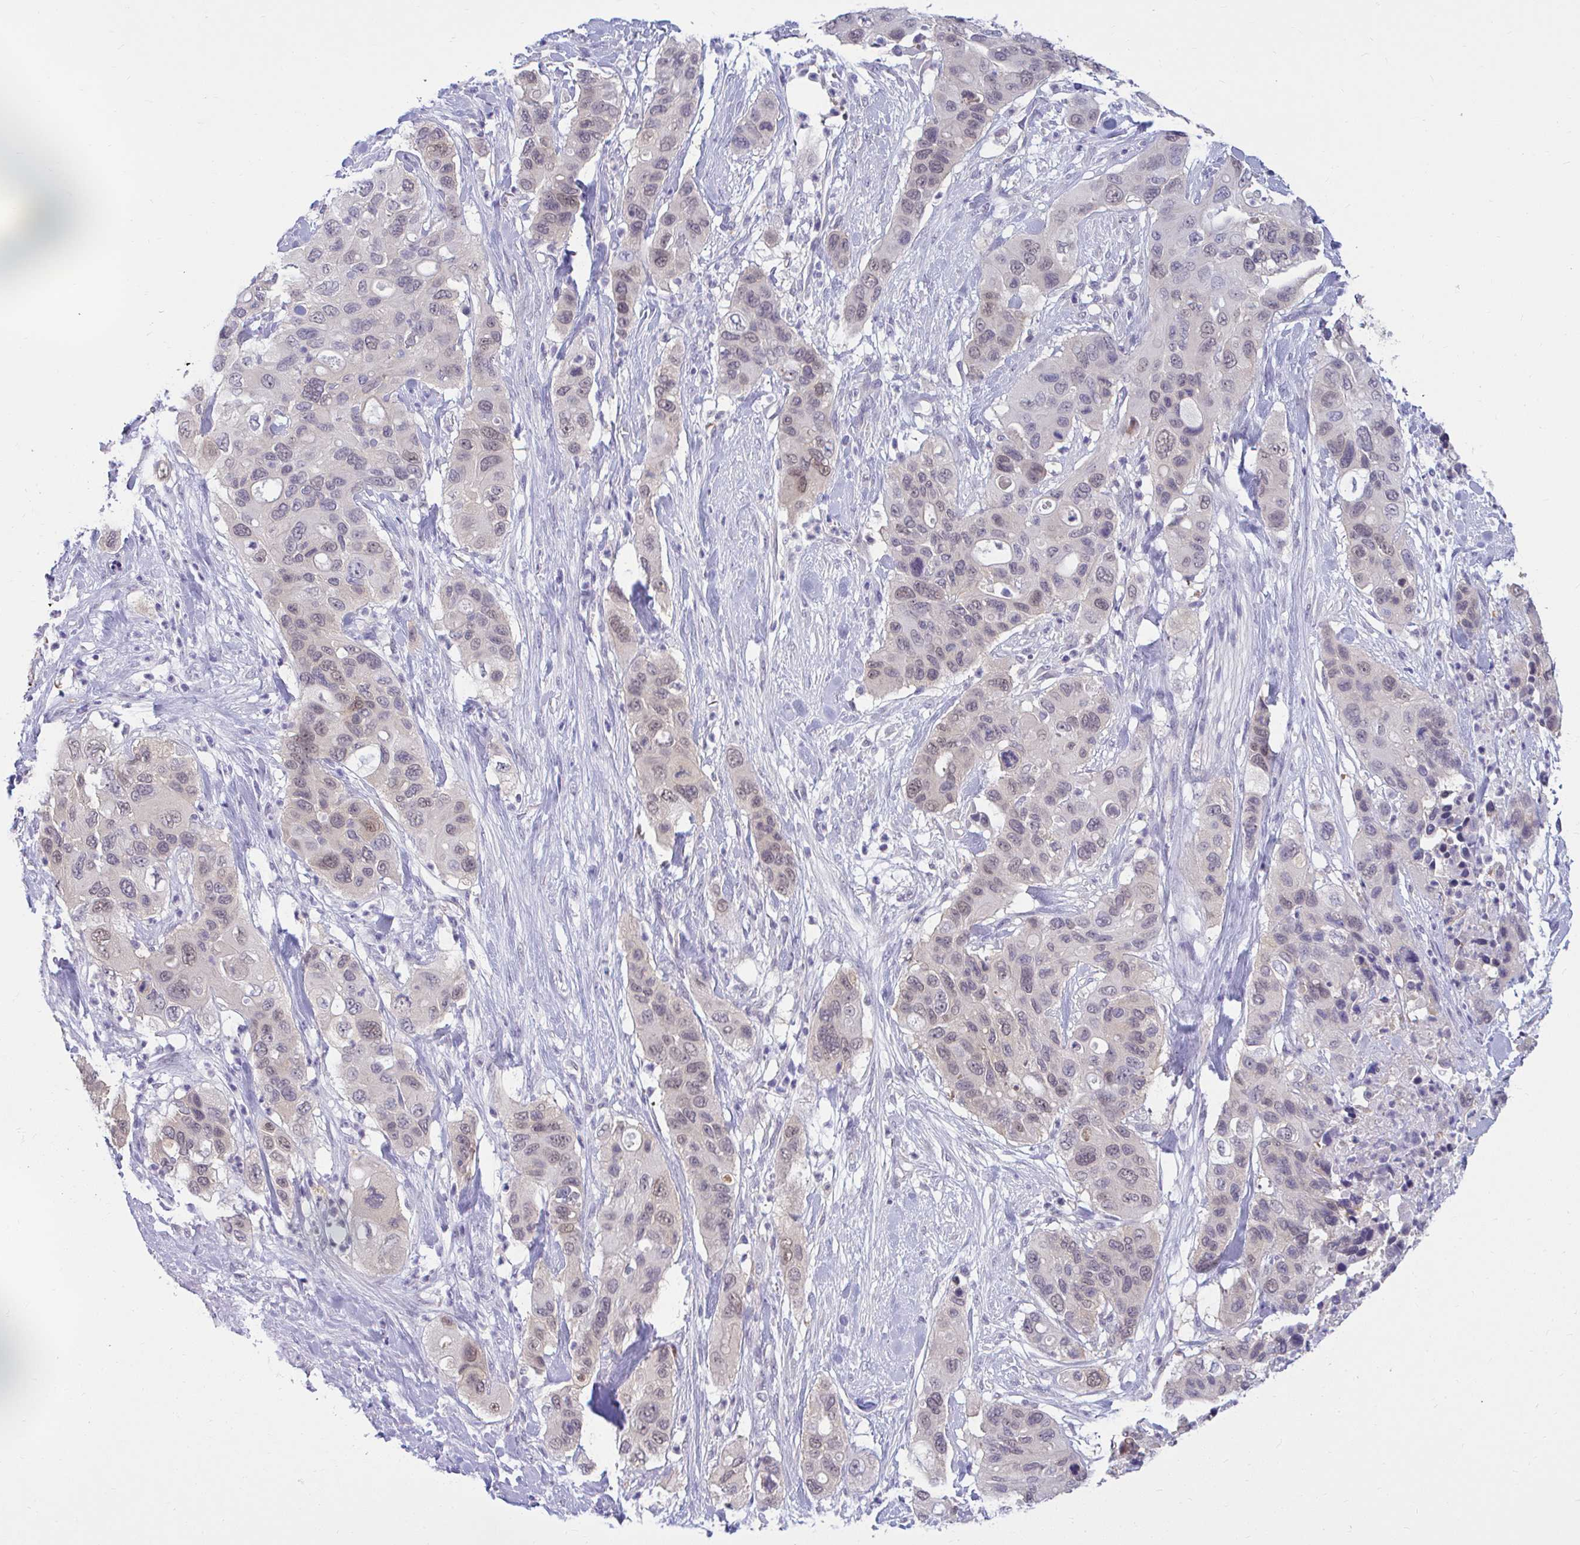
{"staining": {"intensity": "weak", "quantity": "25%-75%", "location": "nuclear"}, "tissue": "pancreatic cancer", "cell_type": "Tumor cells", "image_type": "cancer", "snomed": [{"axis": "morphology", "description": "Adenocarcinoma, NOS"}, {"axis": "topography", "description": "Pancreas"}], "caption": "DAB (3,3'-diaminobenzidine) immunohistochemical staining of pancreatic cancer reveals weak nuclear protein positivity in approximately 25%-75% of tumor cells.", "gene": "CSE1L", "patient": {"sex": "female", "age": 71}}